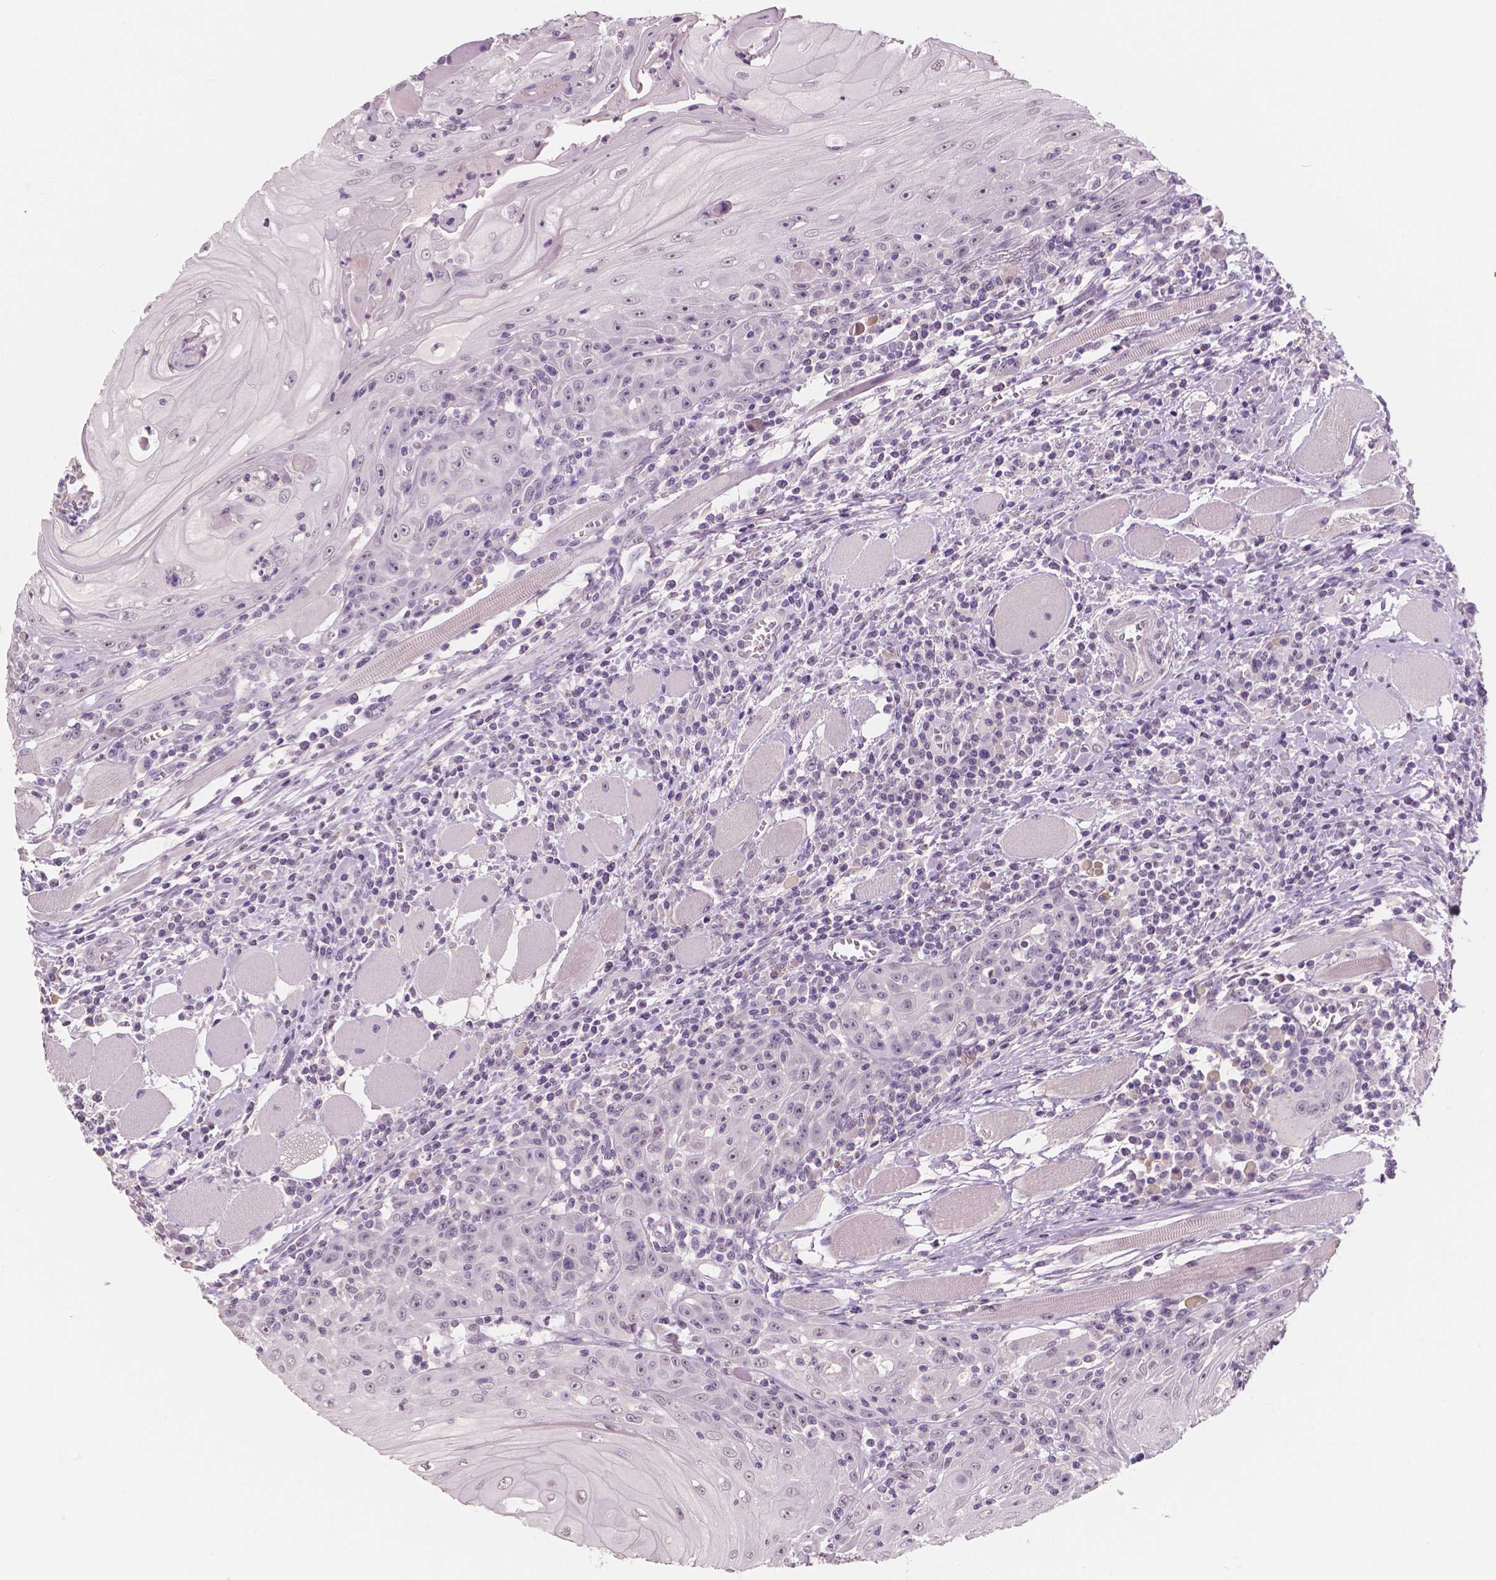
{"staining": {"intensity": "negative", "quantity": "none", "location": "none"}, "tissue": "head and neck cancer", "cell_type": "Tumor cells", "image_type": "cancer", "snomed": [{"axis": "morphology", "description": "Squamous cell carcinoma, NOS"}, {"axis": "topography", "description": "Head-Neck"}], "caption": "Micrograph shows no significant protein staining in tumor cells of head and neck squamous cell carcinoma.", "gene": "NECAB1", "patient": {"sex": "male", "age": 52}}